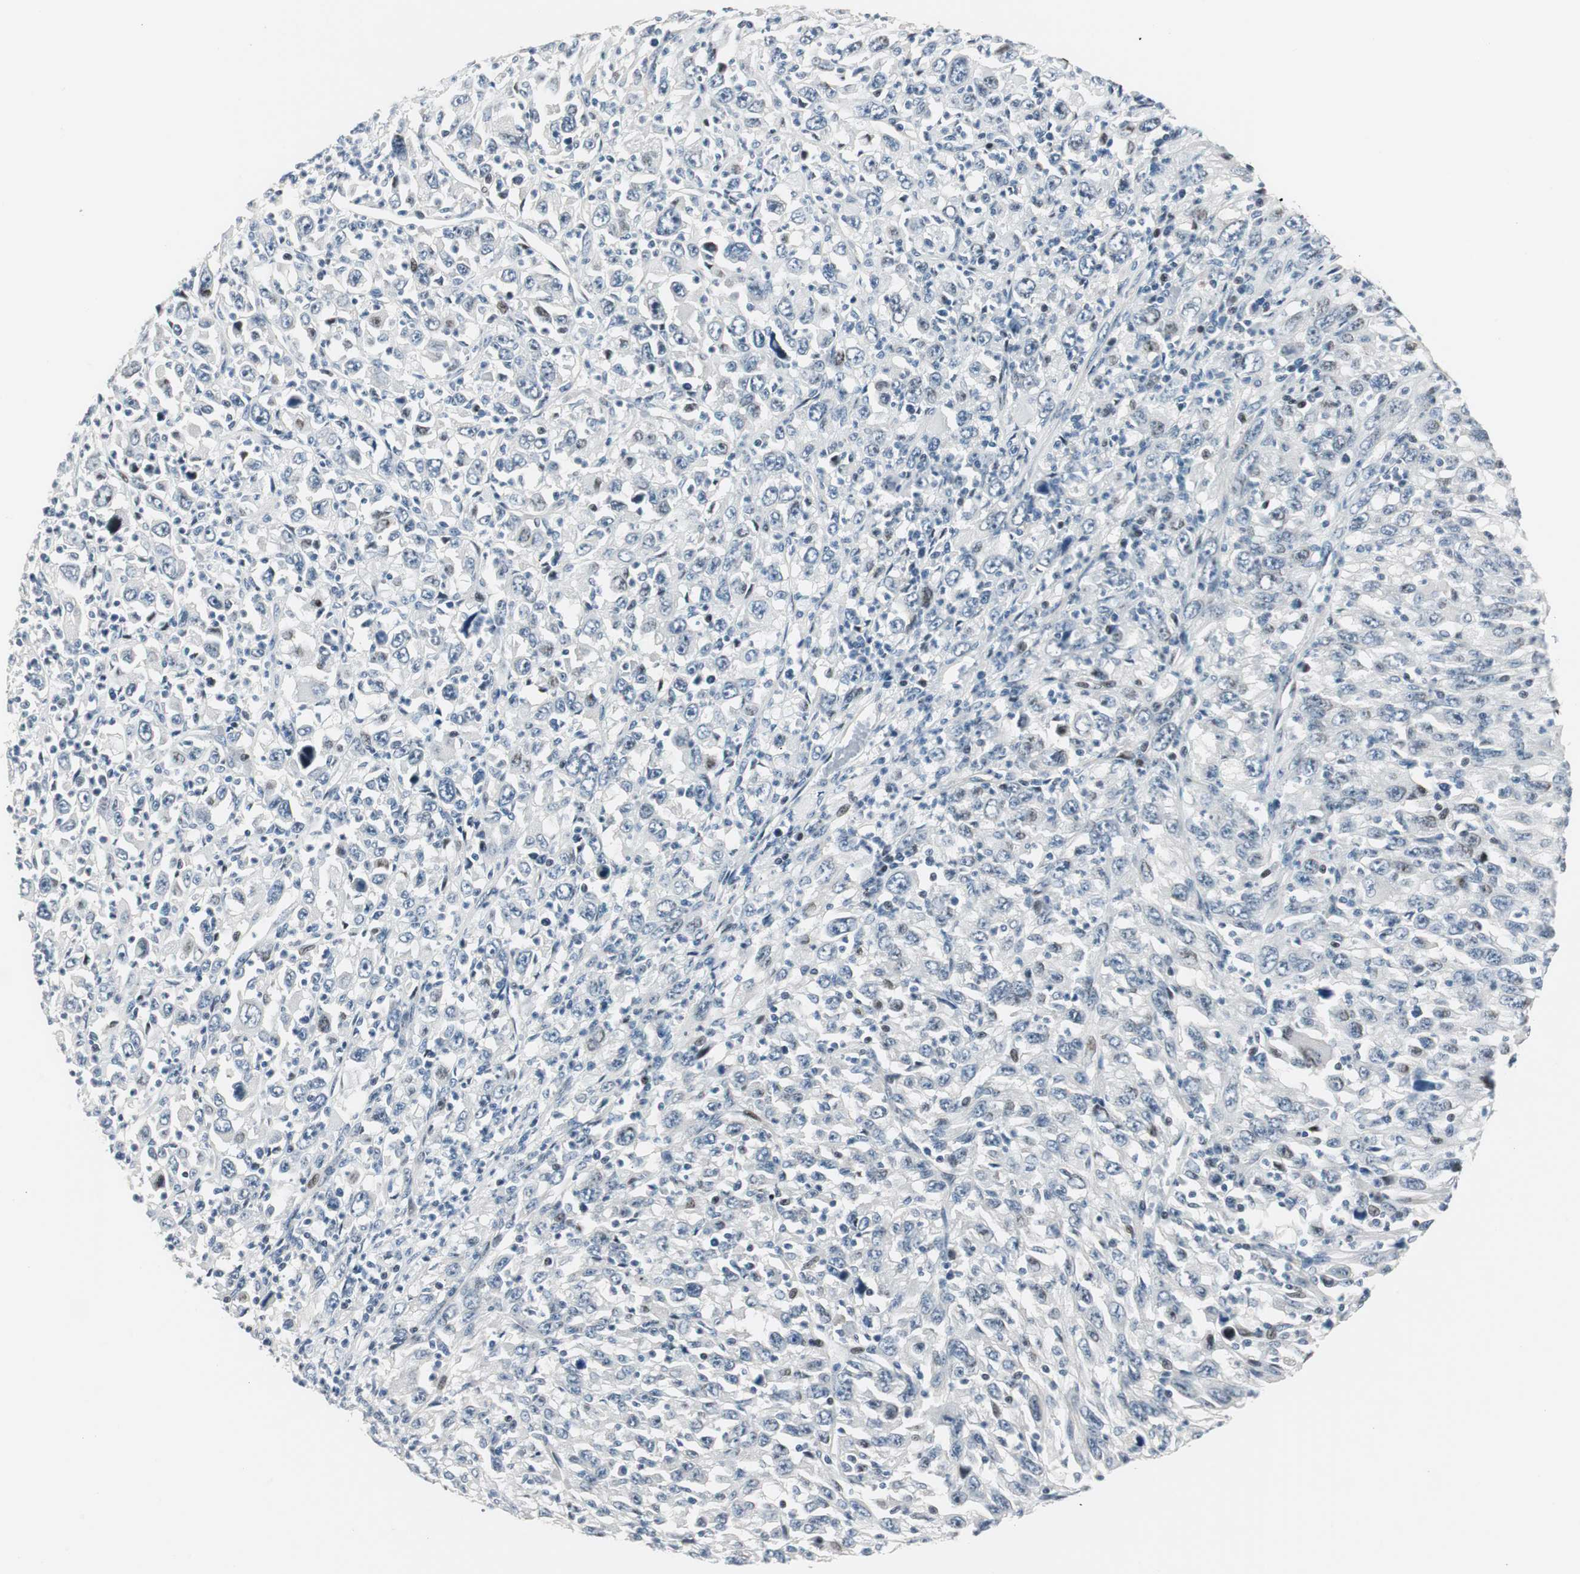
{"staining": {"intensity": "weak", "quantity": "<25%", "location": "nuclear"}, "tissue": "melanoma", "cell_type": "Tumor cells", "image_type": "cancer", "snomed": [{"axis": "morphology", "description": "Malignant melanoma, Metastatic site"}, {"axis": "topography", "description": "Skin"}], "caption": "High power microscopy micrograph of an immunohistochemistry histopathology image of malignant melanoma (metastatic site), revealing no significant staining in tumor cells.", "gene": "RAD1", "patient": {"sex": "female", "age": 56}}